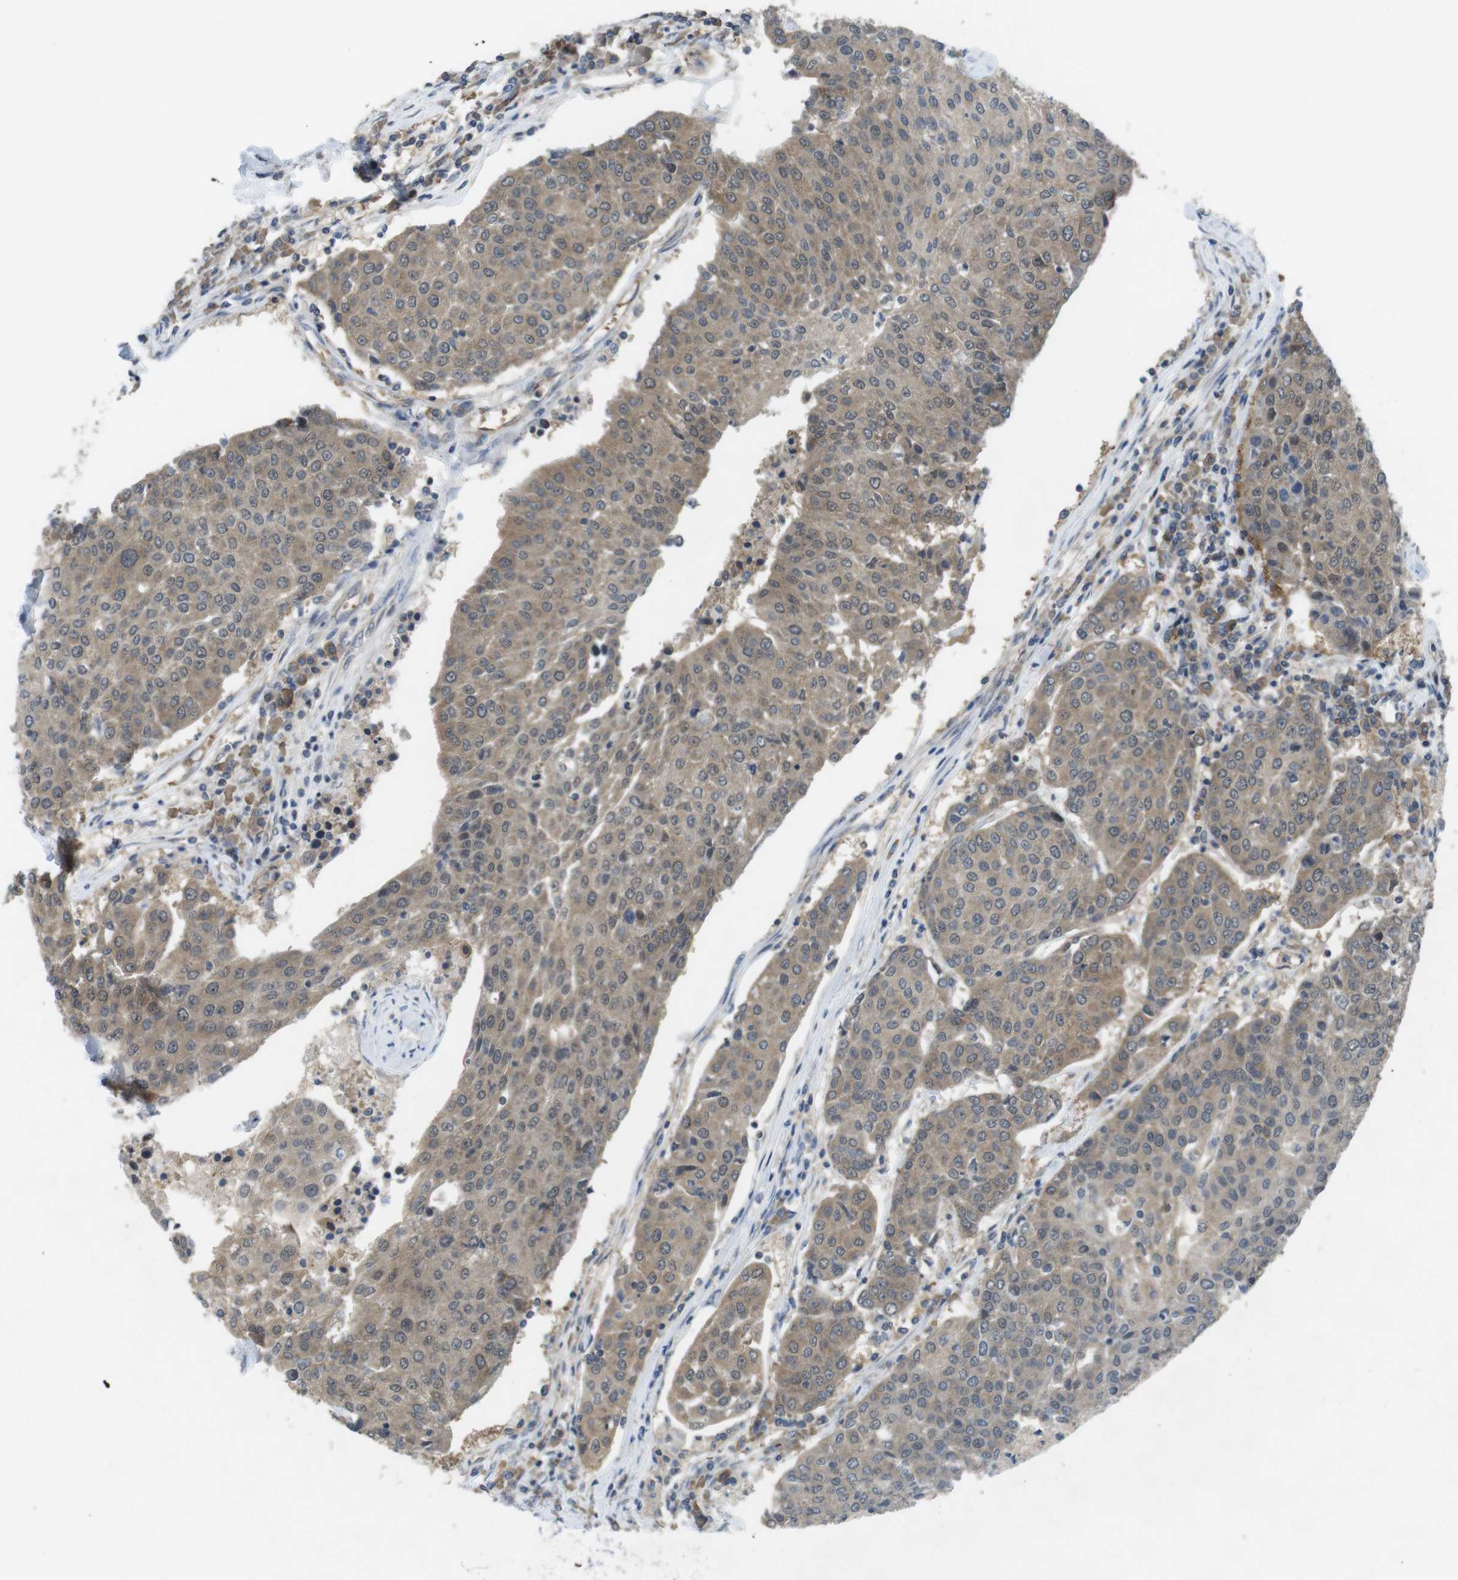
{"staining": {"intensity": "weak", "quantity": ">75%", "location": "cytoplasmic/membranous"}, "tissue": "urothelial cancer", "cell_type": "Tumor cells", "image_type": "cancer", "snomed": [{"axis": "morphology", "description": "Urothelial carcinoma, High grade"}, {"axis": "topography", "description": "Urinary bladder"}], "caption": "Brown immunohistochemical staining in human urothelial cancer exhibits weak cytoplasmic/membranous expression in approximately >75% of tumor cells.", "gene": "SUGT1", "patient": {"sex": "female", "age": 85}}